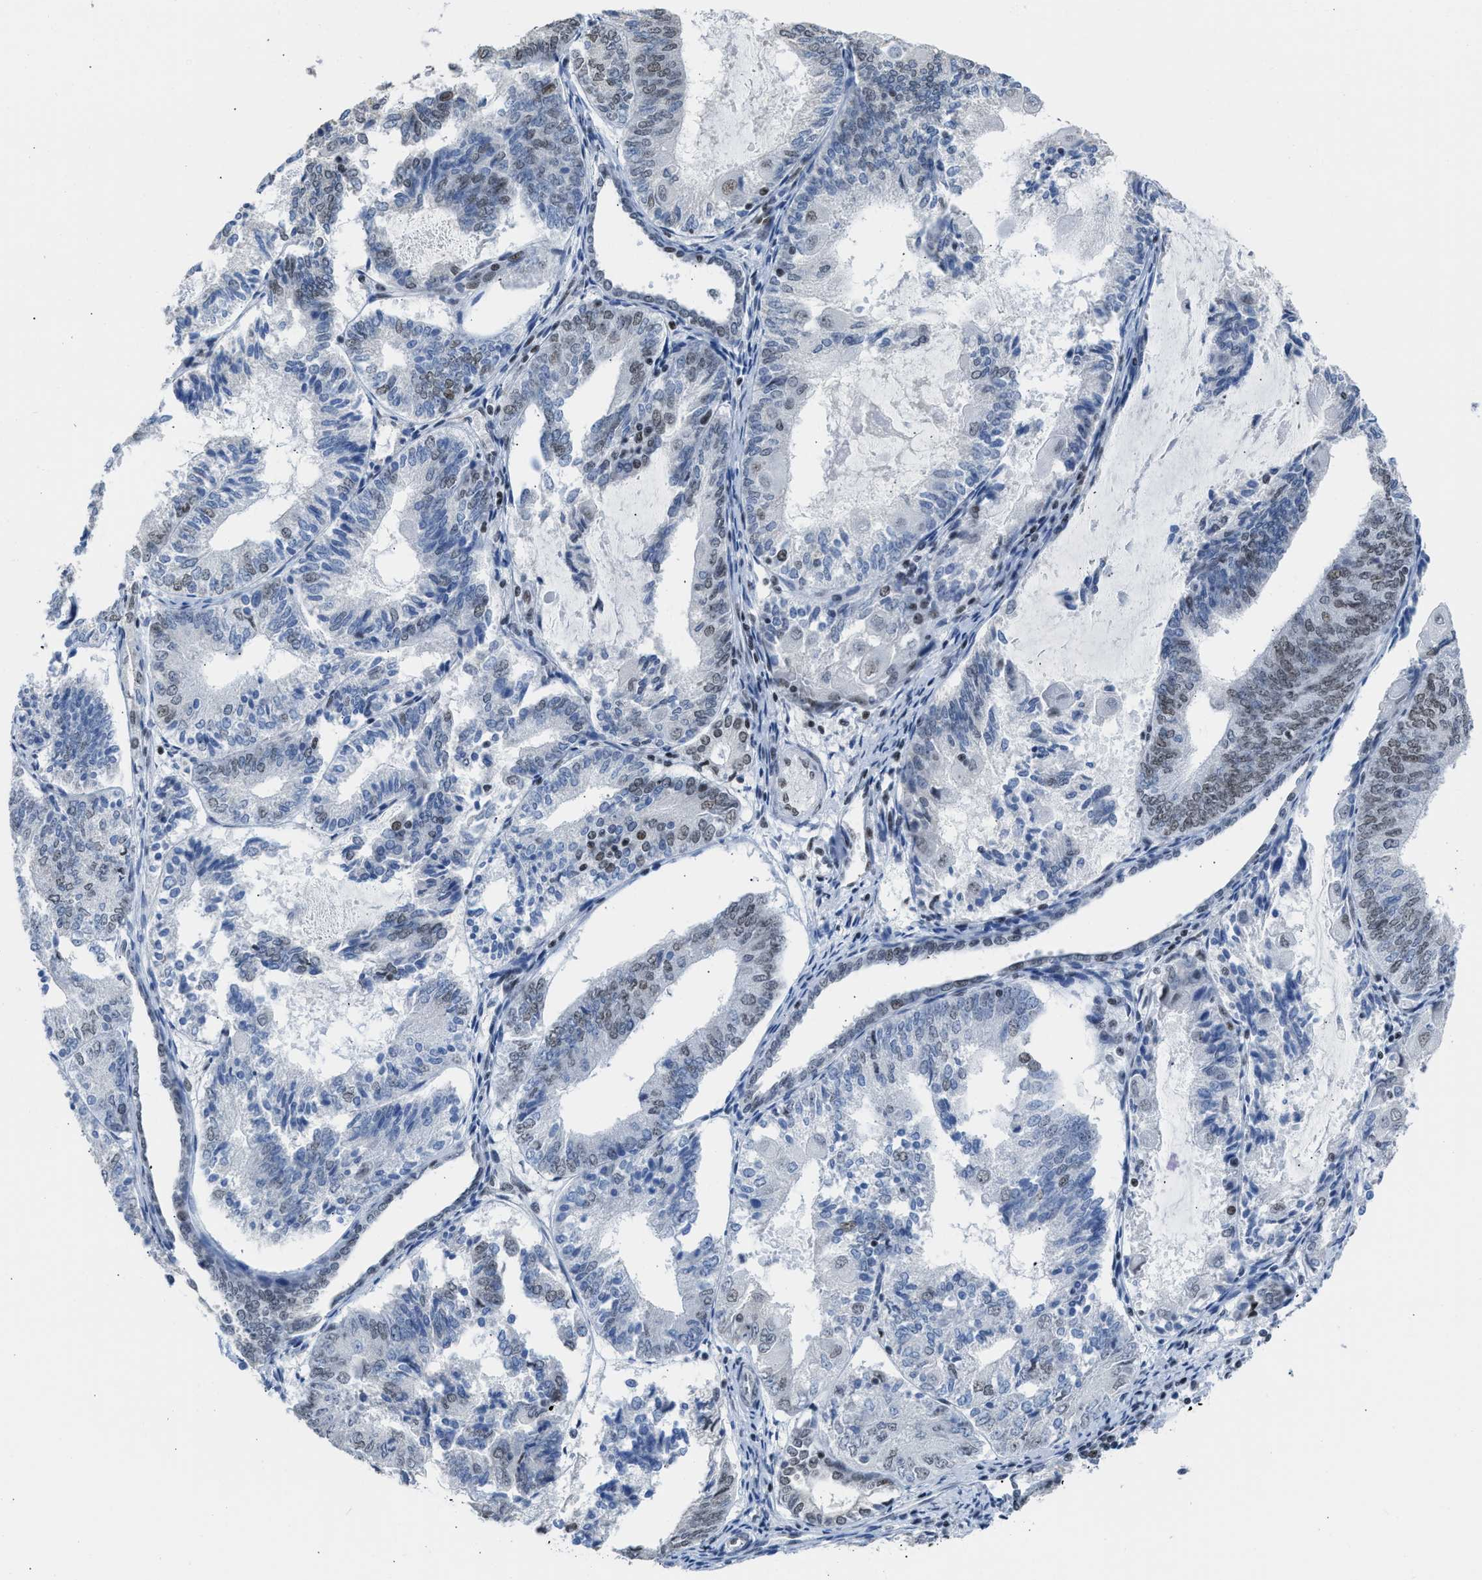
{"staining": {"intensity": "weak", "quantity": "<25%", "location": "nuclear"}, "tissue": "endometrial cancer", "cell_type": "Tumor cells", "image_type": "cancer", "snomed": [{"axis": "morphology", "description": "Adenocarcinoma, NOS"}, {"axis": "topography", "description": "Endometrium"}], "caption": "DAB (3,3'-diaminobenzidine) immunohistochemical staining of endometrial cancer (adenocarcinoma) exhibits no significant positivity in tumor cells.", "gene": "TERF2IP", "patient": {"sex": "female", "age": 81}}